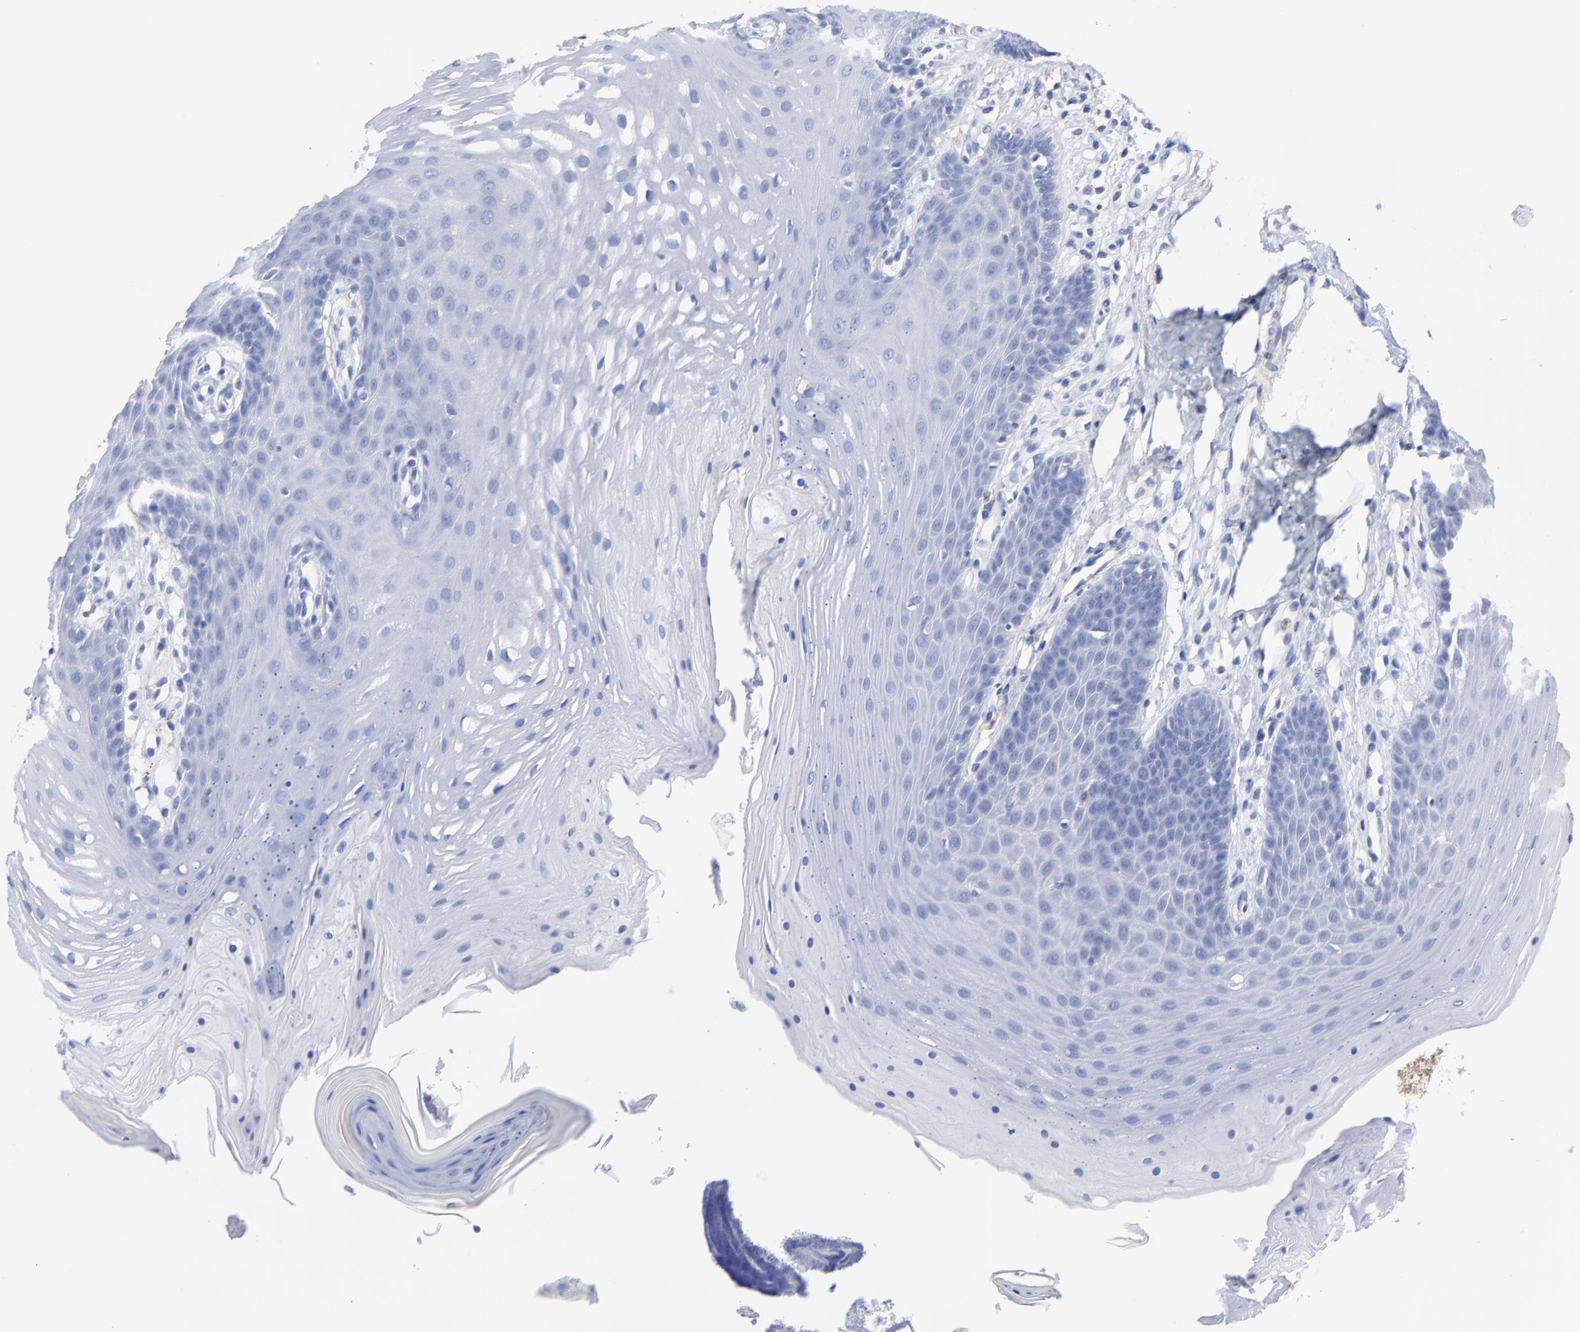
{"staining": {"intensity": "negative", "quantity": "none", "location": "none"}, "tissue": "oral mucosa", "cell_type": "Squamous epithelial cells", "image_type": "normal", "snomed": [{"axis": "morphology", "description": "Normal tissue, NOS"}, {"axis": "topography", "description": "Oral tissue"}], "caption": "This is a histopathology image of immunohistochemistry staining of normal oral mucosa, which shows no positivity in squamous epithelial cells. Brightfield microscopy of immunohistochemistry (IHC) stained with DAB (3,3'-diaminobenzidine) (brown) and hematoxylin (blue), captured at high magnification.", "gene": "ASL", "patient": {"sex": "male", "age": 62}}